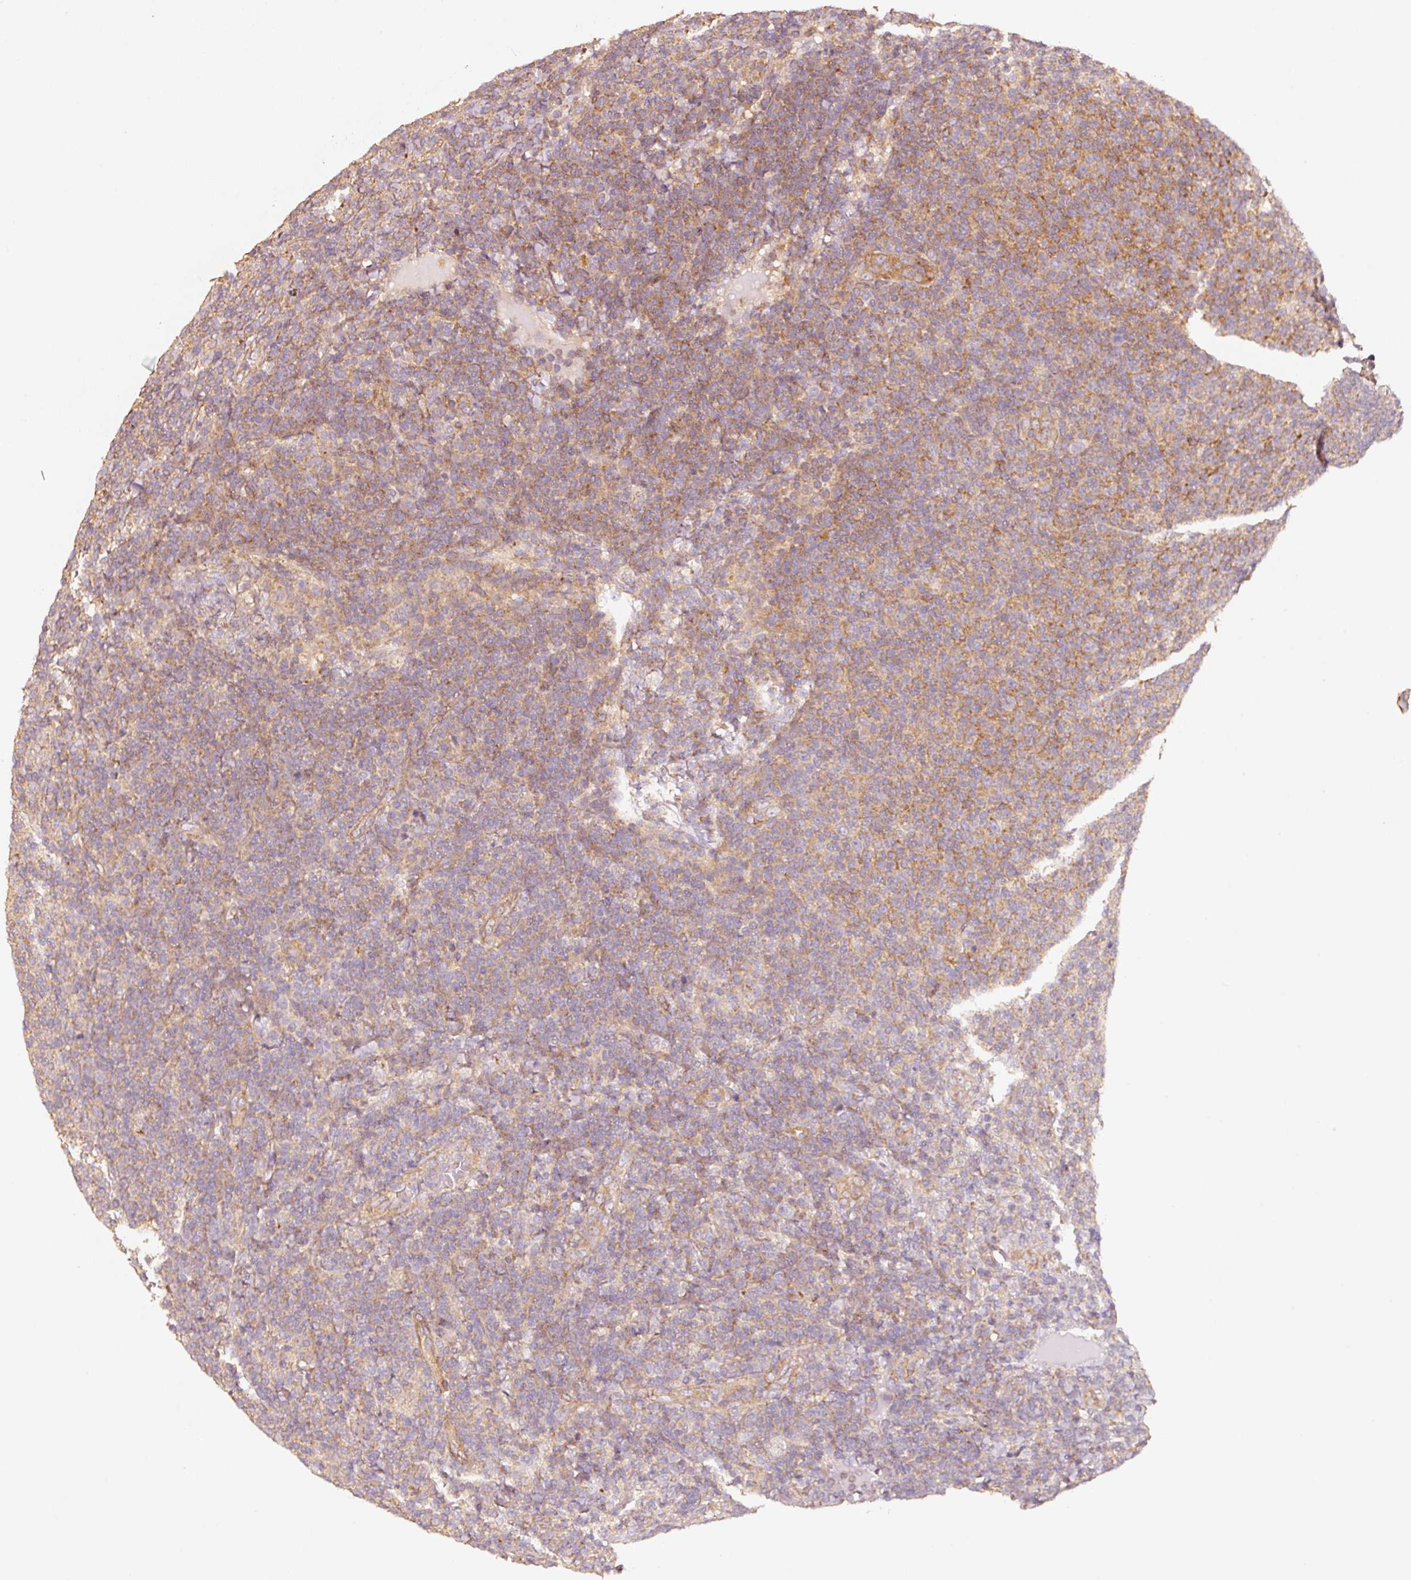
{"staining": {"intensity": "negative", "quantity": "none", "location": "none"}, "tissue": "lymphoma", "cell_type": "Tumor cells", "image_type": "cancer", "snomed": [{"axis": "morphology", "description": "Malignant lymphoma, non-Hodgkin's type, Low grade"}, {"axis": "topography", "description": "Lymph node"}], "caption": "This is an immunohistochemistry (IHC) photomicrograph of low-grade malignant lymphoma, non-Hodgkin's type. There is no staining in tumor cells.", "gene": "CEP95", "patient": {"sex": "male", "age": 66}}